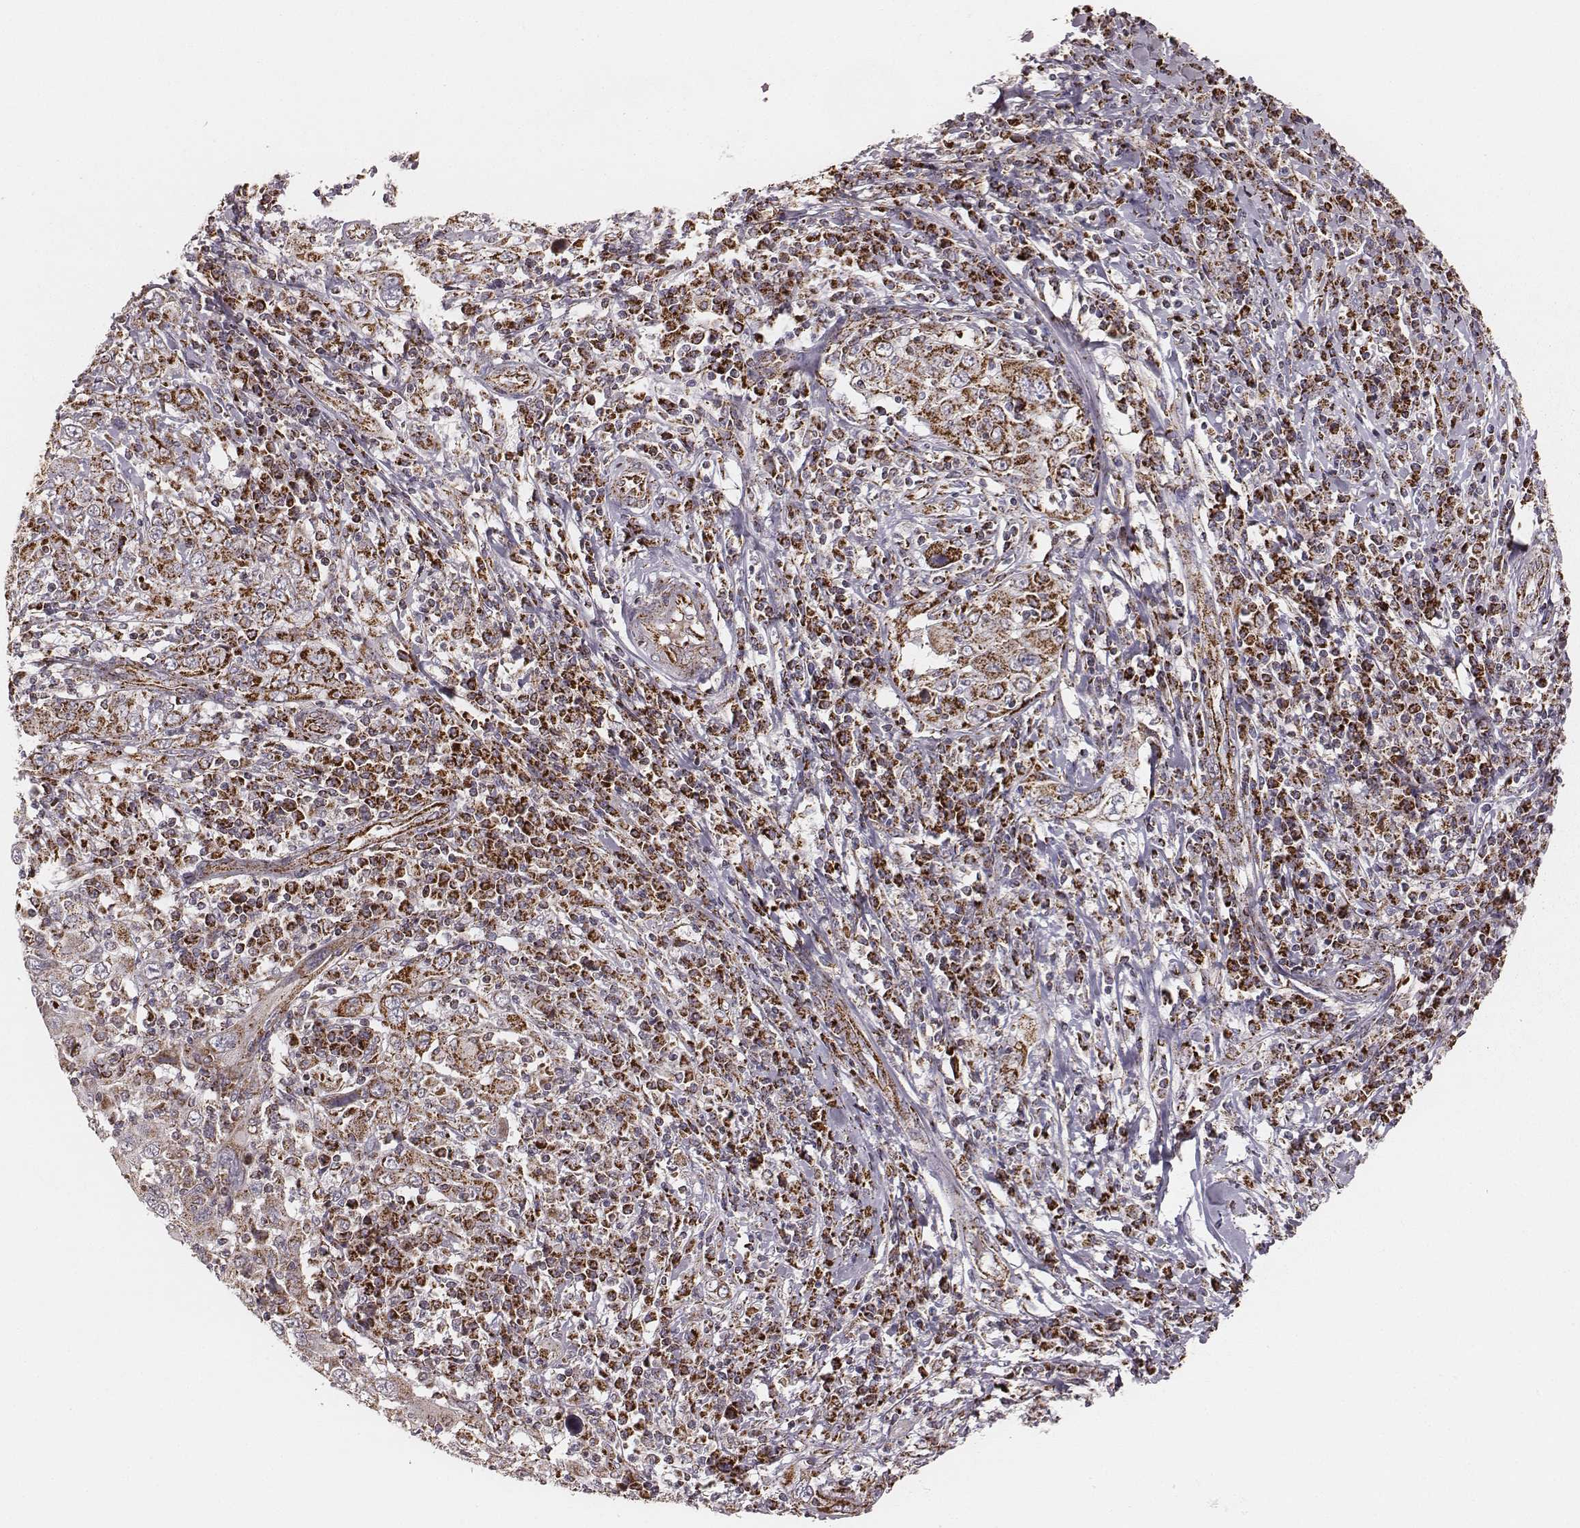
{"staining": {"intensity": "moderate", "quantity": ">75%", "location": "cytoplasmic/membranous"}, "tissue": "cervical cancer", "cell_type": "Tumor cells", "image_type": "cancer", "snomed": [{"axis": "morphology", "description": "Squamous cell carcinoma, NOS"}, {"axis": "topography", "description": "Cervix"}], "caption": "Immunohistochemistry (IHC) staining of cervical cancer, which shows medium levels of moderate cytoplasmic/membranous expression in about >75% of tumor cells indicating moderate cytoplasmic/membranous protein positivity. The staining was performed using DAB (brown) for protein detection and nuclei were counterstained in hematoxylin (blue).", "gene": "TUFM", "patient": {"sex": "female", "age": 46}}